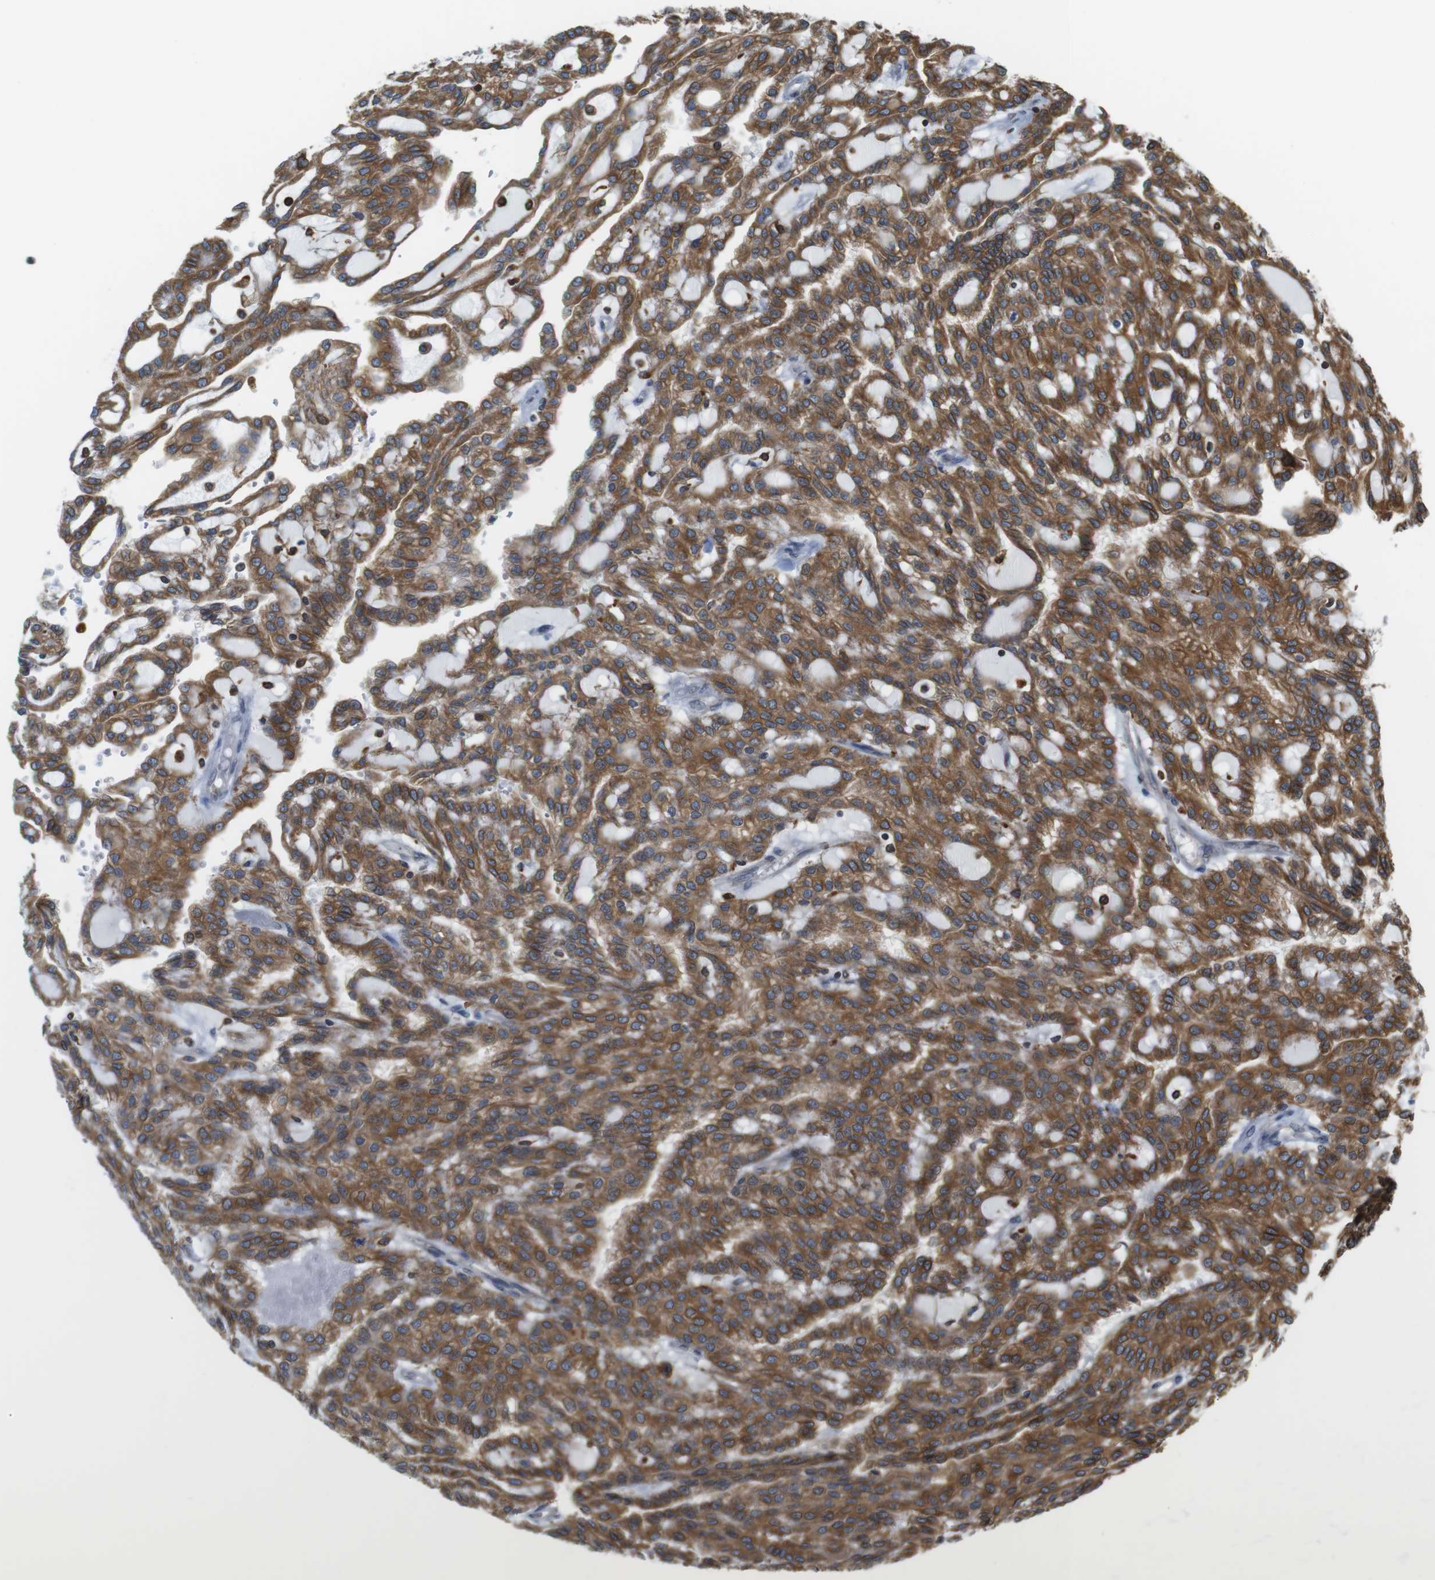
{"staining": {"intensity": "strong", "quantity": ">75%", "location": "cytoplasmic/membranous"}, "tissue": "renal cancer", "cell_type": "Tumor cells", "image_type": "cancer", "snomed": [{"axis": "morphology", "description": "Adenocarcinoma, NOS"}, {"axis": "topography", "description": "Kidney"}], "caption": "The immunohistochemical stain labels strong cytoplasmic/membranous staining in tumor cells of renal cancer (adenocarcinoma) tissue.", "gene": "ARL6IP5", "patient": {"sex": "male", "age": 63}}